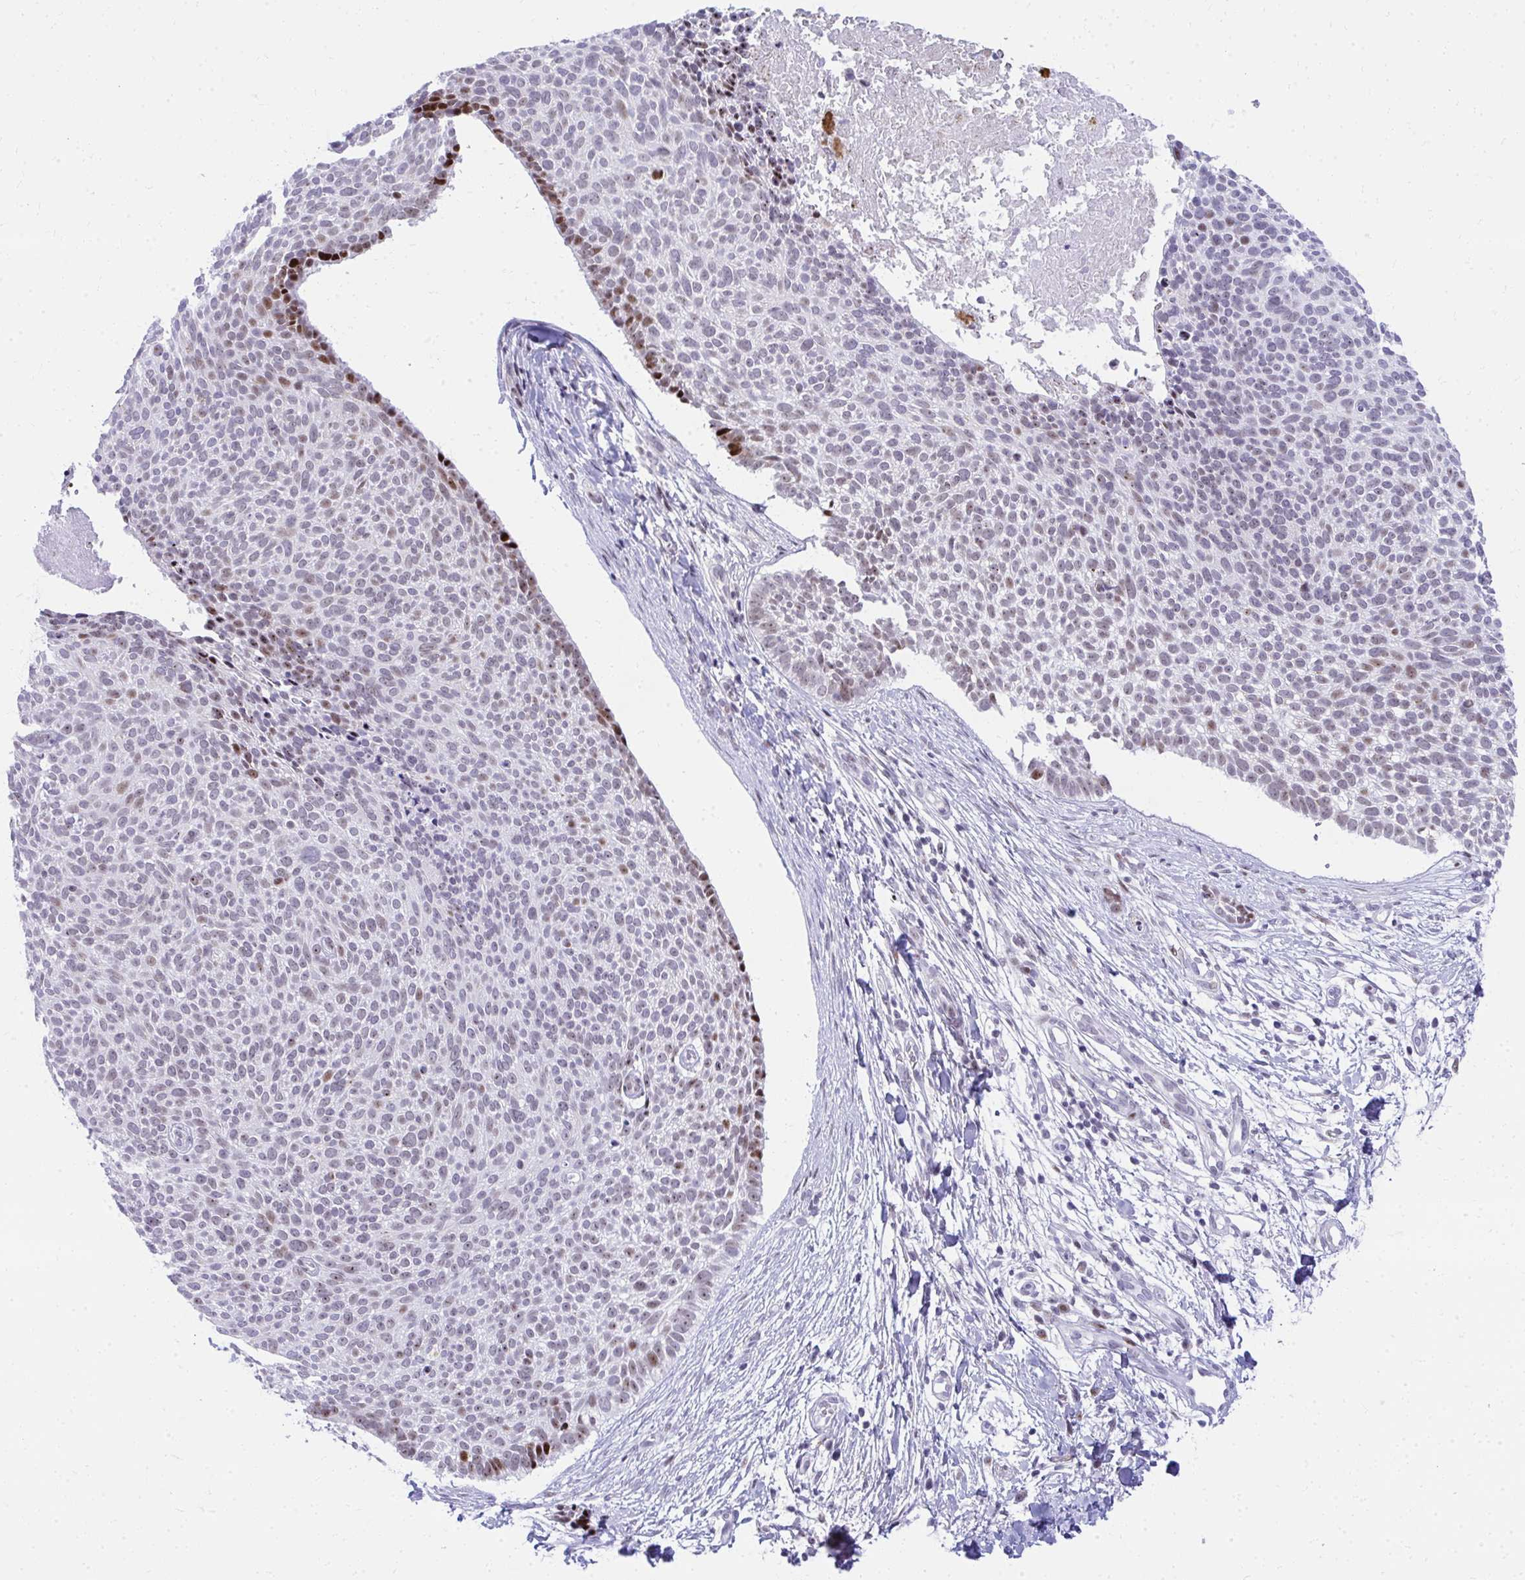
{"staining": {"intensity": "strong", "quantity": "<25%", "location": "nuclear"}, "tissue": "skin cancer", "cell_type": "Tumor cells", "image_type": "cancer", "snomed": [{"axis": "morphology", "description": "Basal cell carcinoma"}, {"axis": "topography", "description": "Skin"}, {"axis": "topography", "description": "Skin of back"}], "caption": "Brown immunohistochemical staining in human basal cell carcinoma (skin) reveals strong nuclear expression in about <25% of tumor cells. (Brightfield microscopy of DAB IHC at high magnification).", "gene": "GLDN", "patient": {"sex": "male", "age": 81}}